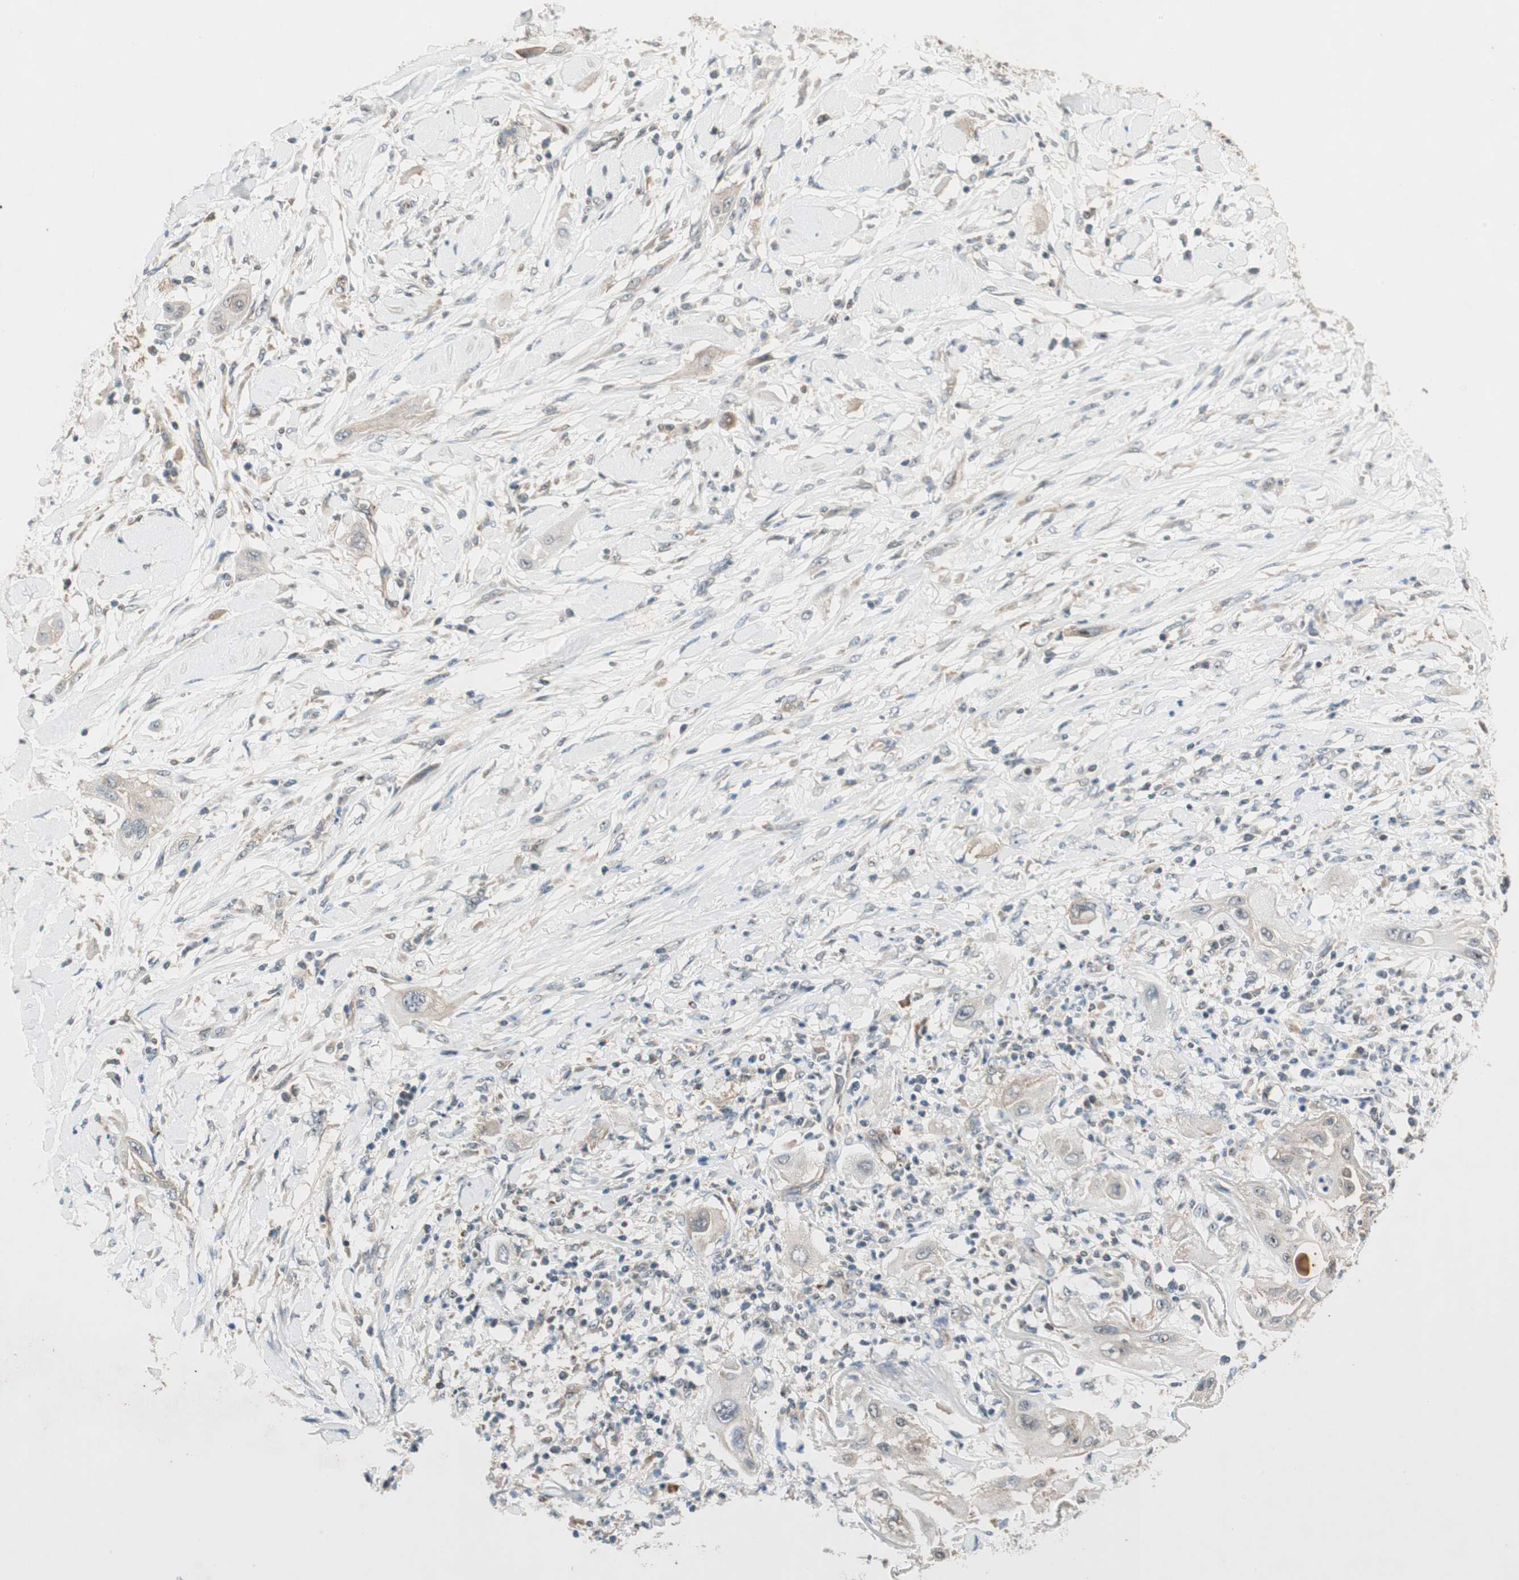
{"staining": {"intensity": "moderate", "quantity": ">75%", "location": "cytoplasmic/membranous,nuclear"}, "tissue": "lung cancer", "cell_type": "Tumor cells", "image_type": "cancer", "snomed": [{"axis": "morphology", "description": "Squamous cell carcinoma, NOS"}, {"axis": "topography", "description": "Lung"}], "caption": "Protein staining exhibits moderate cytoplasmic/membranous and nuclear expression in about >75% of tumor cells in lung cancer (squamous cell carcinoma).", "gene": "CC2D1A", "patient": {"sex": "female", "age": 47}}